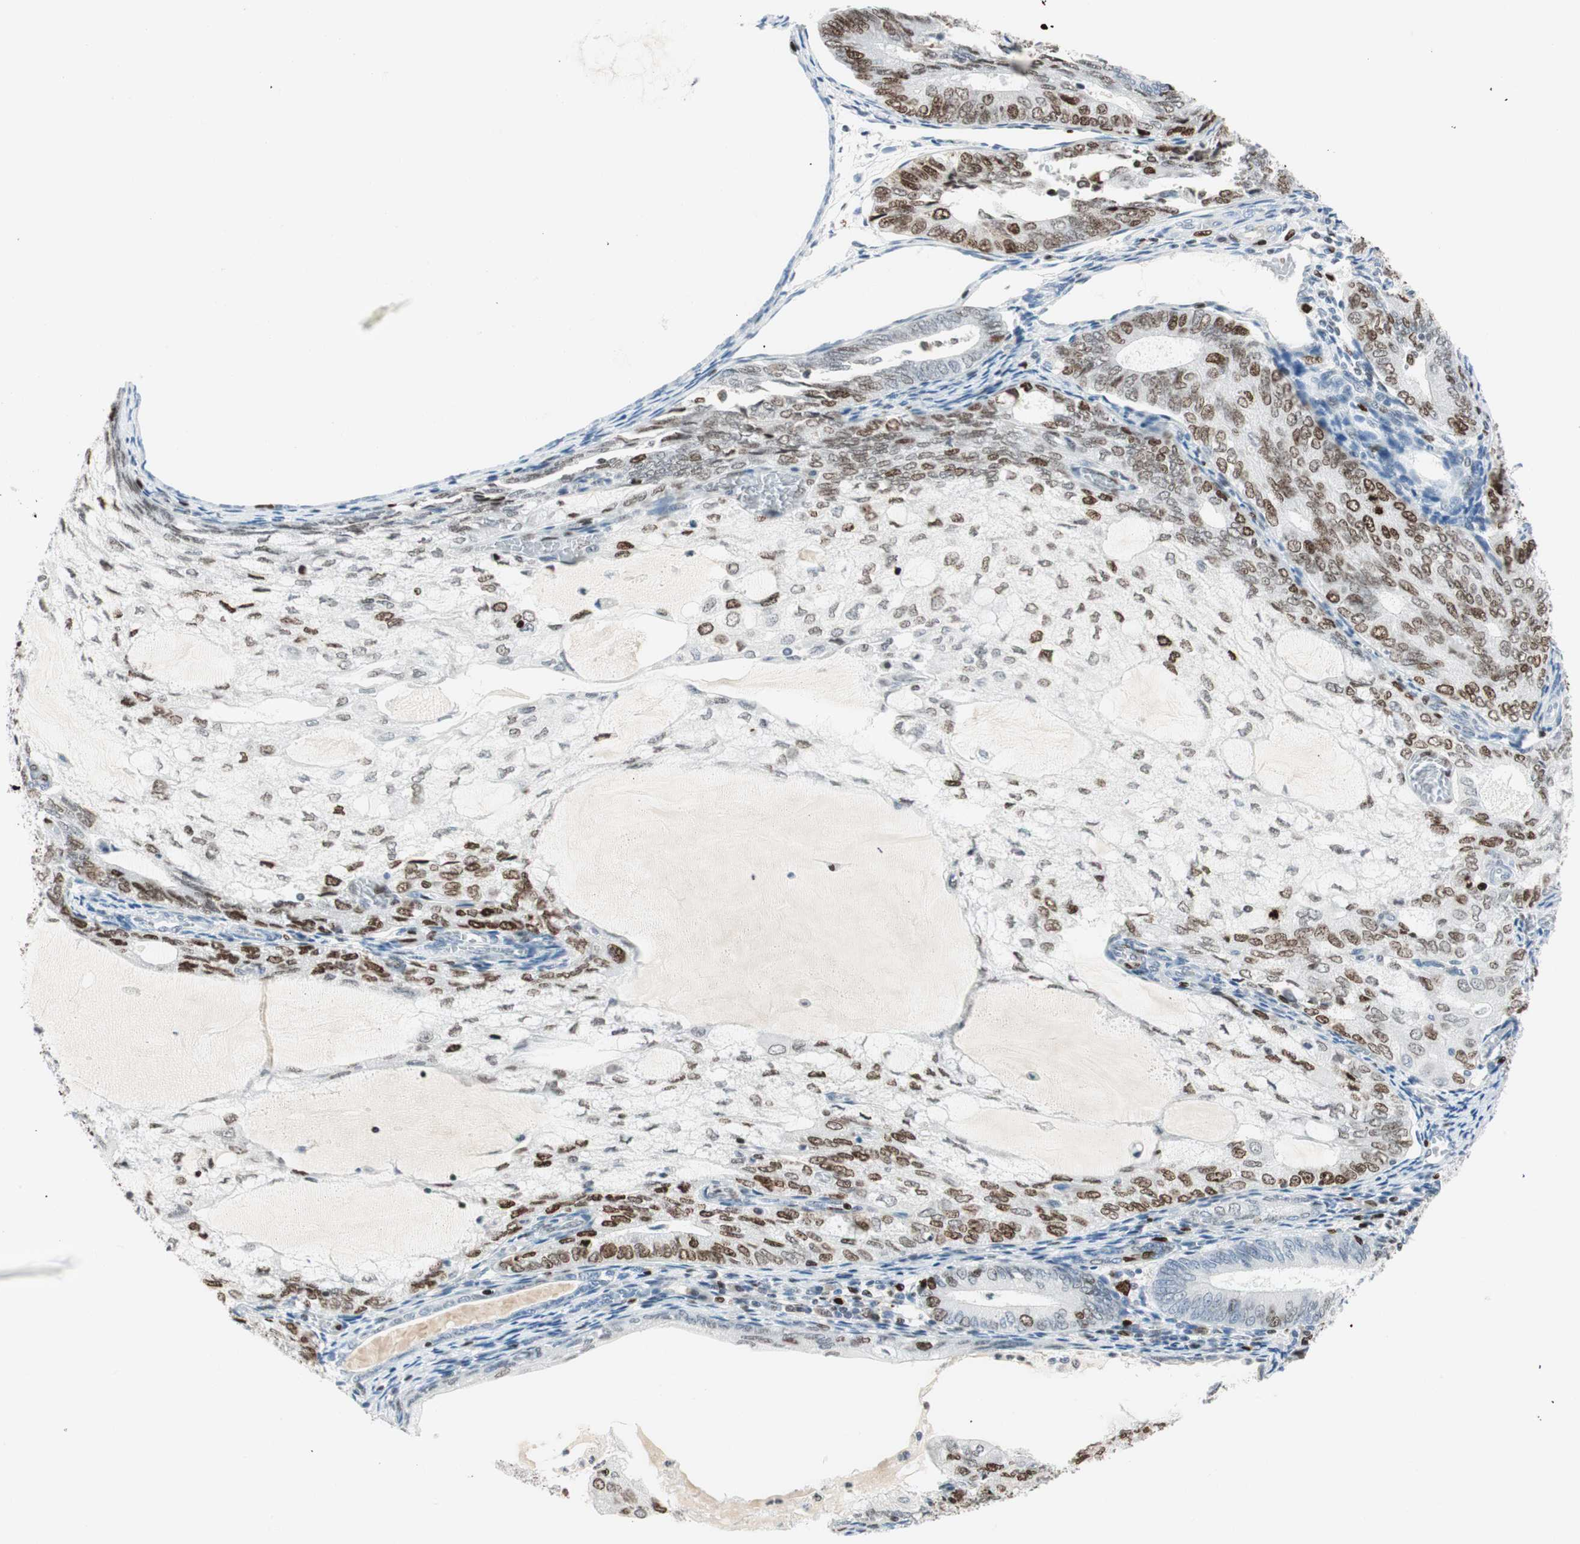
{"staining": {"intensity": "moderate", "quantity": "25%-75%", "location": "nuclear"}, "tissue": "endometrial cancer", "cell_type": "Tumor cells", "image_type": "cancer", "snomed": [{"axis": "morphology", "description": "Adenocarcinoma, NOS"}, {"axis": "topography", "description": "Endometrium"}], "caption": "An image of endometrial cancer (adenocarcinoma) stained for a protein shows moderate nuclear brown staining in tumor cells. The protein of interest is stained brown, and the nuclei are stained in blue (DAB IHC with brightfield microscopy, high magnification).", "gene": "EZH2", "patient": {"sex": "female", "age": 81}}